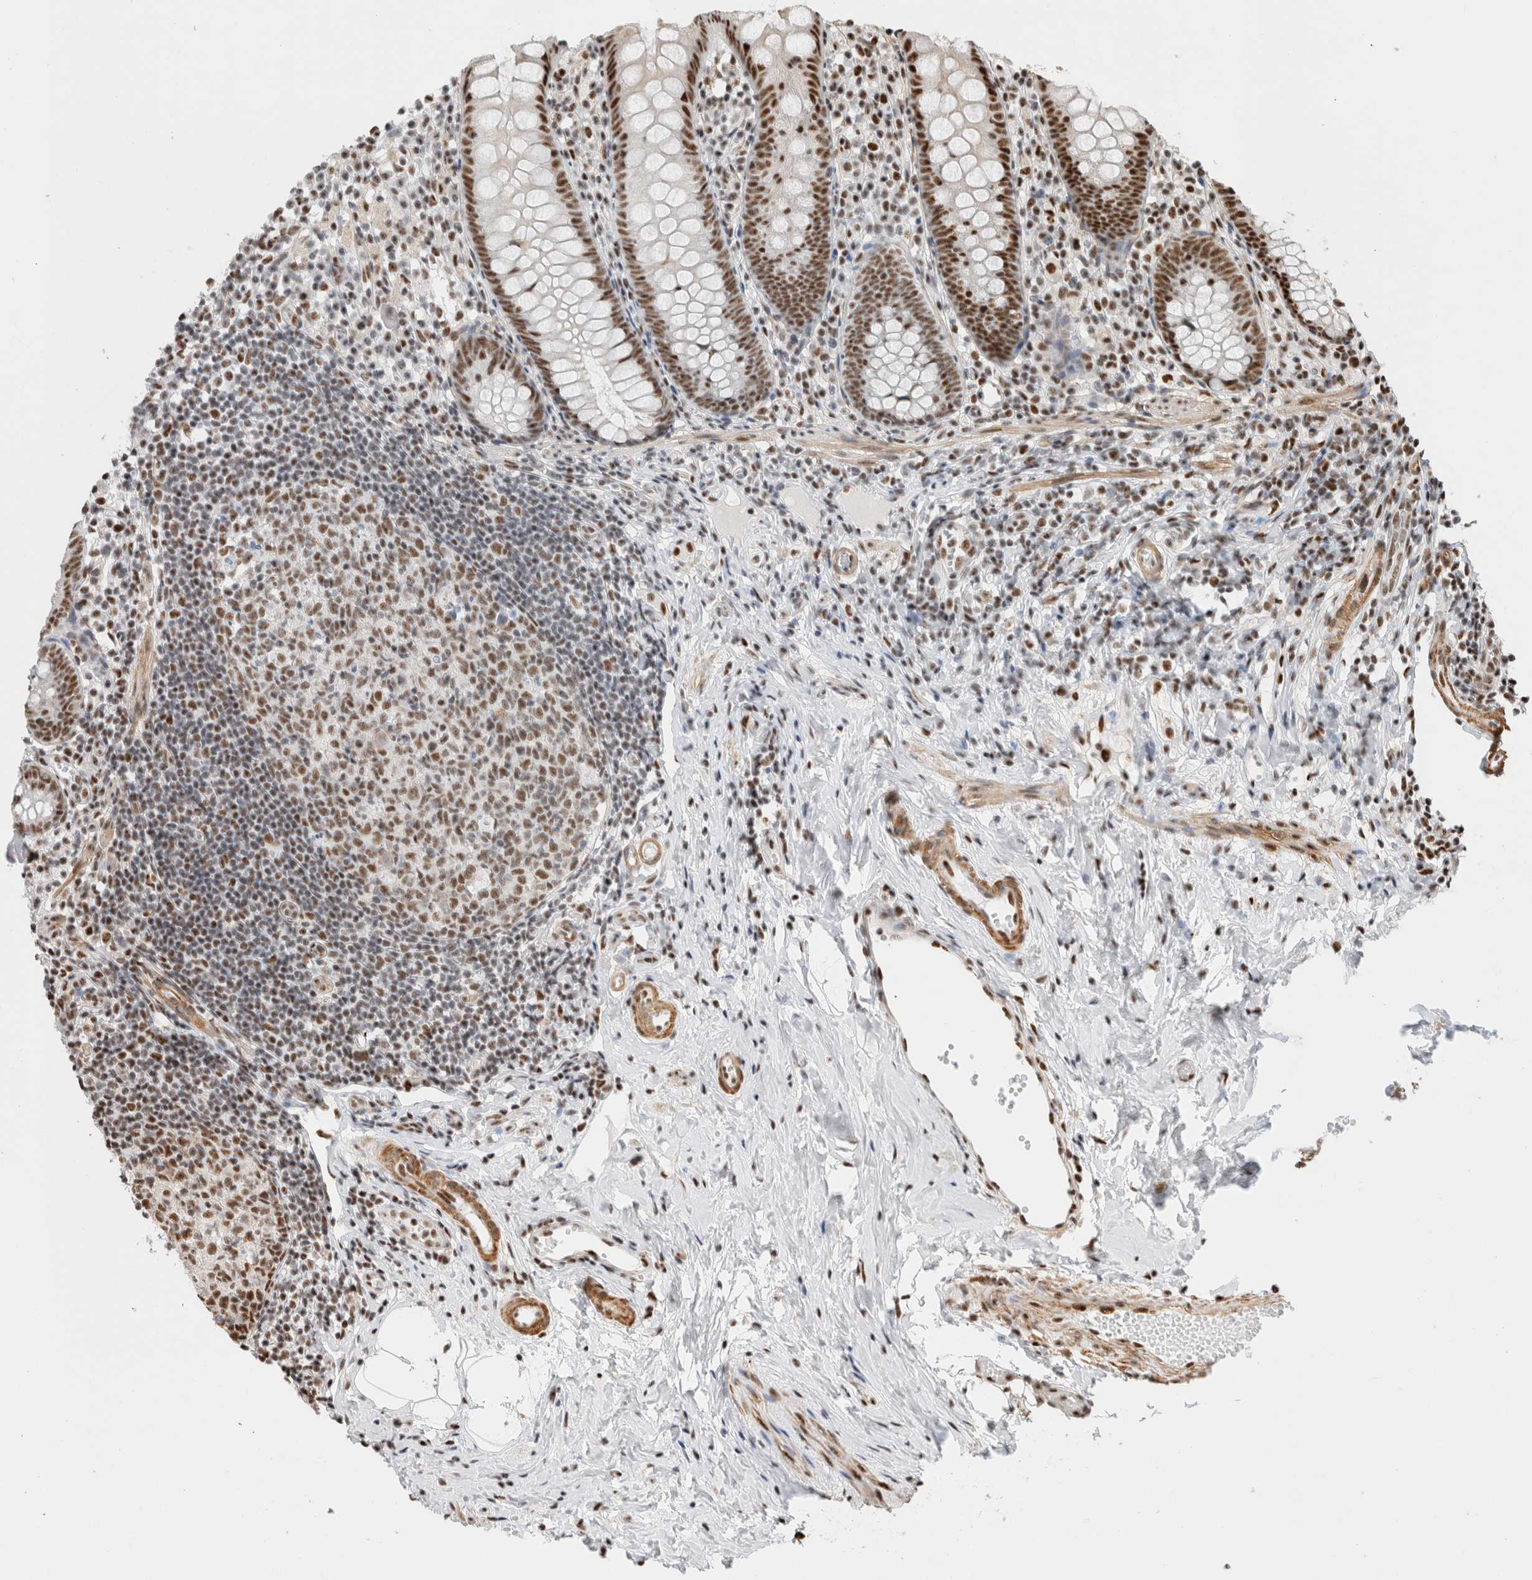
{"staining": {"intensity": "strong", "quantity": ">75%", "location": "nuclear"}, "tissue": "appendix", "cell_type": "Glandular cells", "image_type": "normal", "snomed": [{"axis": "morphology", "description": "Normal tissue, NOS"}, {"axis": "topography", "description": "Appendix"}], "caption": "Approximately >75% of glandular cells in normal human appendix display strong nuclear protein positivity as visualized by brown immunohistochemical staining.", "gene": "ID3", "patient": {"sex": "female", "age": 20}}